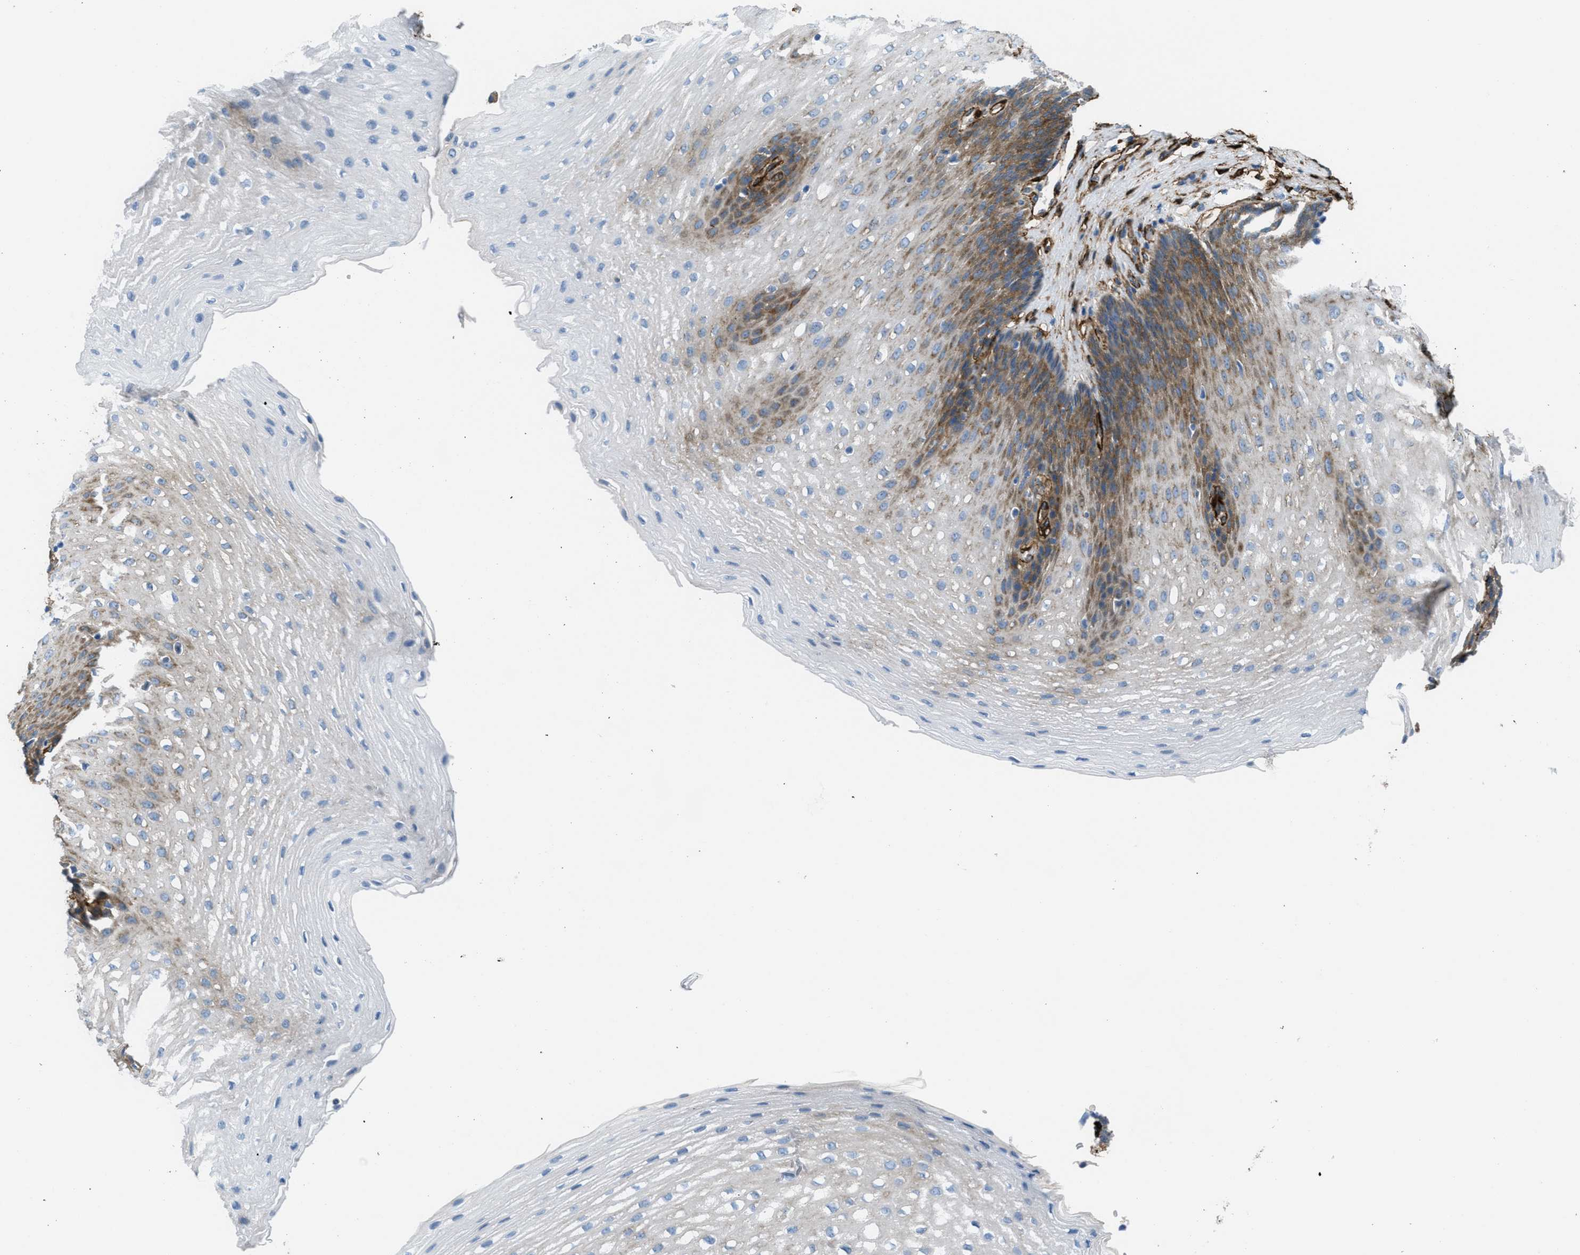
{"staining": {"intensity": "moderate", "quantity": ">75%", "location": "cytoplasmic/membranous"}, "tissue": "esophagus", "cell_type": "Squamous epithelial cells", "image_type": "normal", "snomed": [{"axis": "morphology", "description": "Normal tissue, NOS"}, {"axis": "topography", "description": "Esophagus"}], "caption": "Protein staining reveals moderate cytoplasmic/membranous expression in approximately >75% of squamous epithelial cells in benign esophagus. Using DAB (brown) and hematoxylin (blue) stains, captured at high magnification using brightfield microscopy.", "gene": "CALD1", "patient": {"sex": "male", "age": 48}}